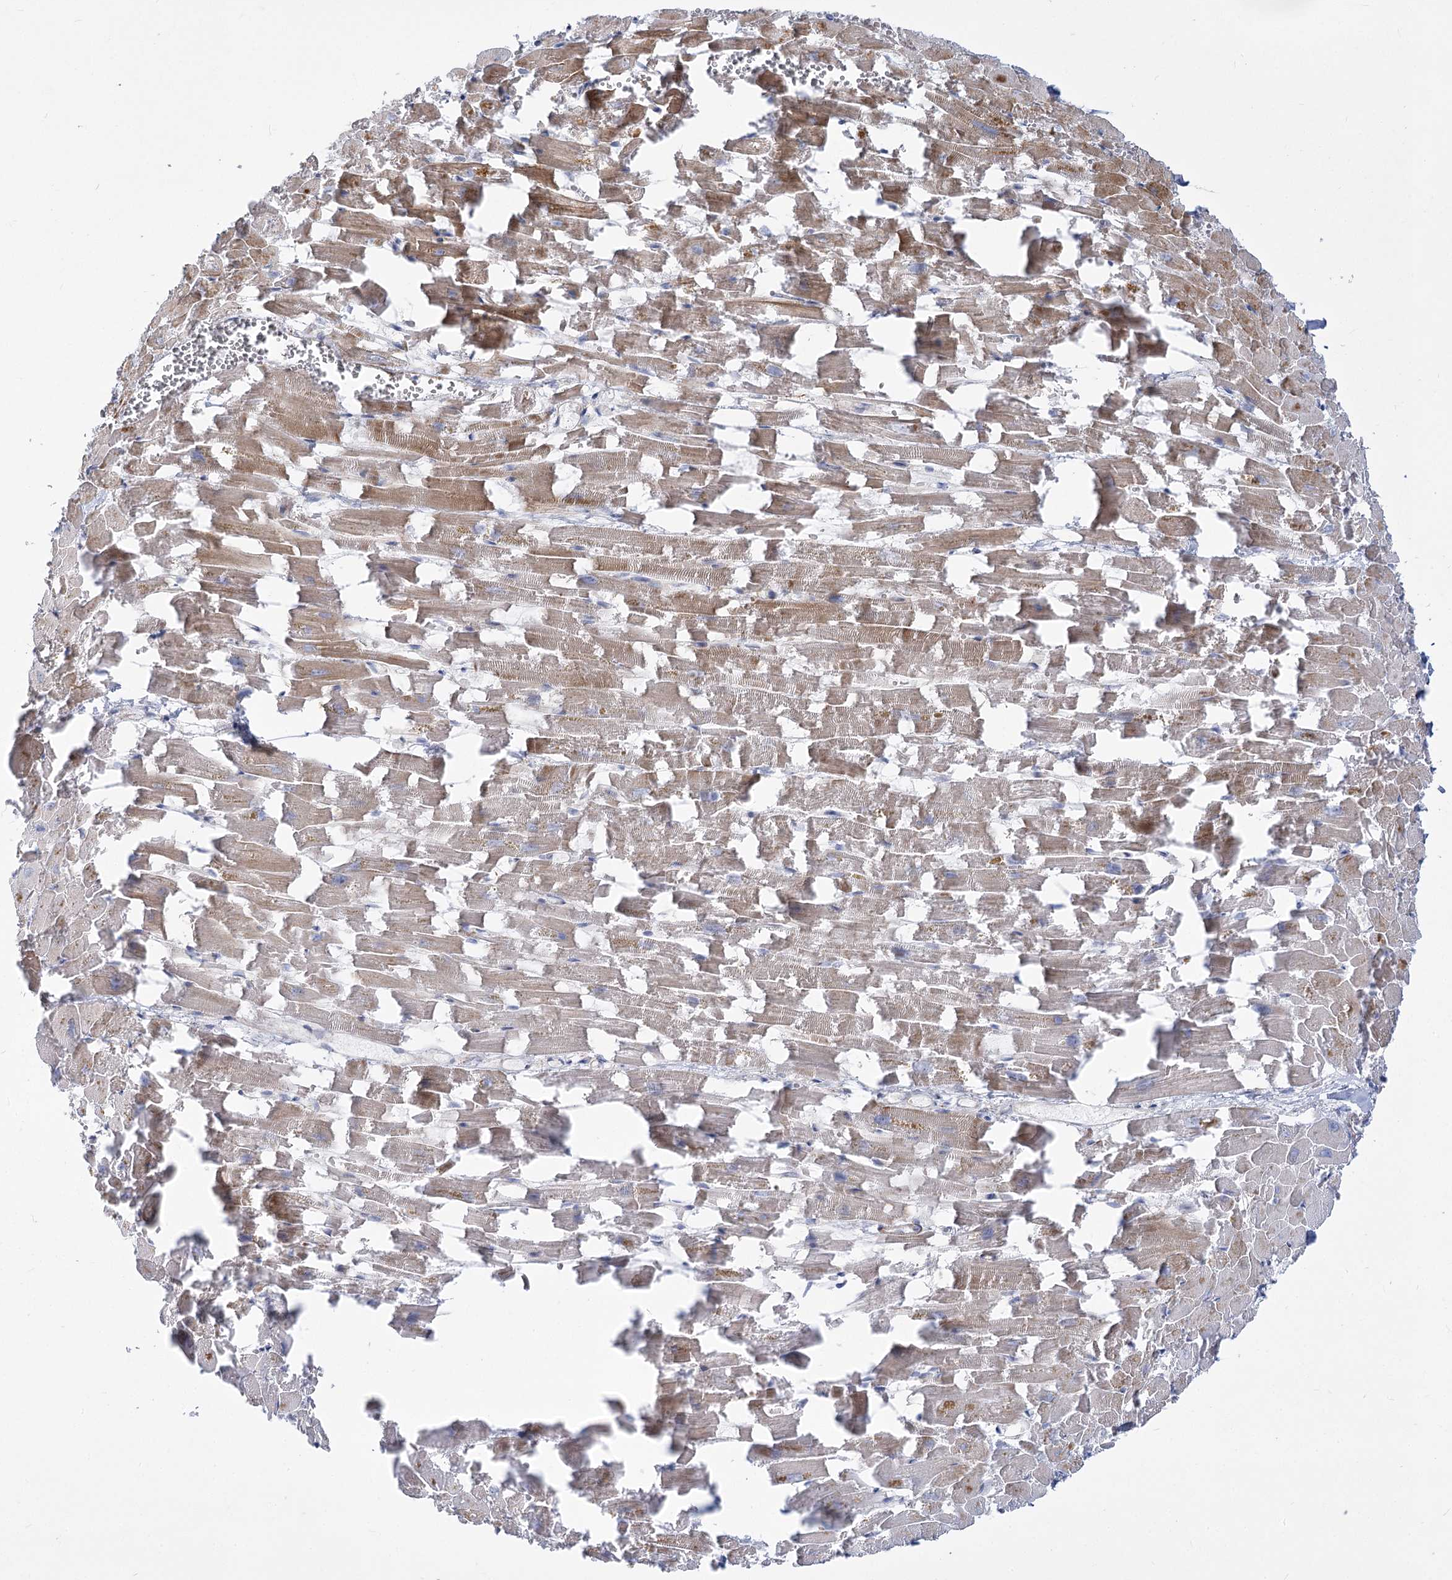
{"staining": {"intensity": "moderate", "quantity": ">75%", "location": "cytoplasmic/membranous"}, "tissue": "heart muscle", "cell_type": "Cardiomyocytes", "image_type": "normal", "snomed": [{"axis": "morphology", "description": "Normal tissue, NOS"}, {"axis": "topography", "description": "Heart"}], "caption": "Protein staining displays moderate cytoplasmic/membranous staining in about >75% of cardiomyocytes in unremarkable heart muscle.", "gene": "ARSI", "patient": {"sex": "female", "age": 64}}